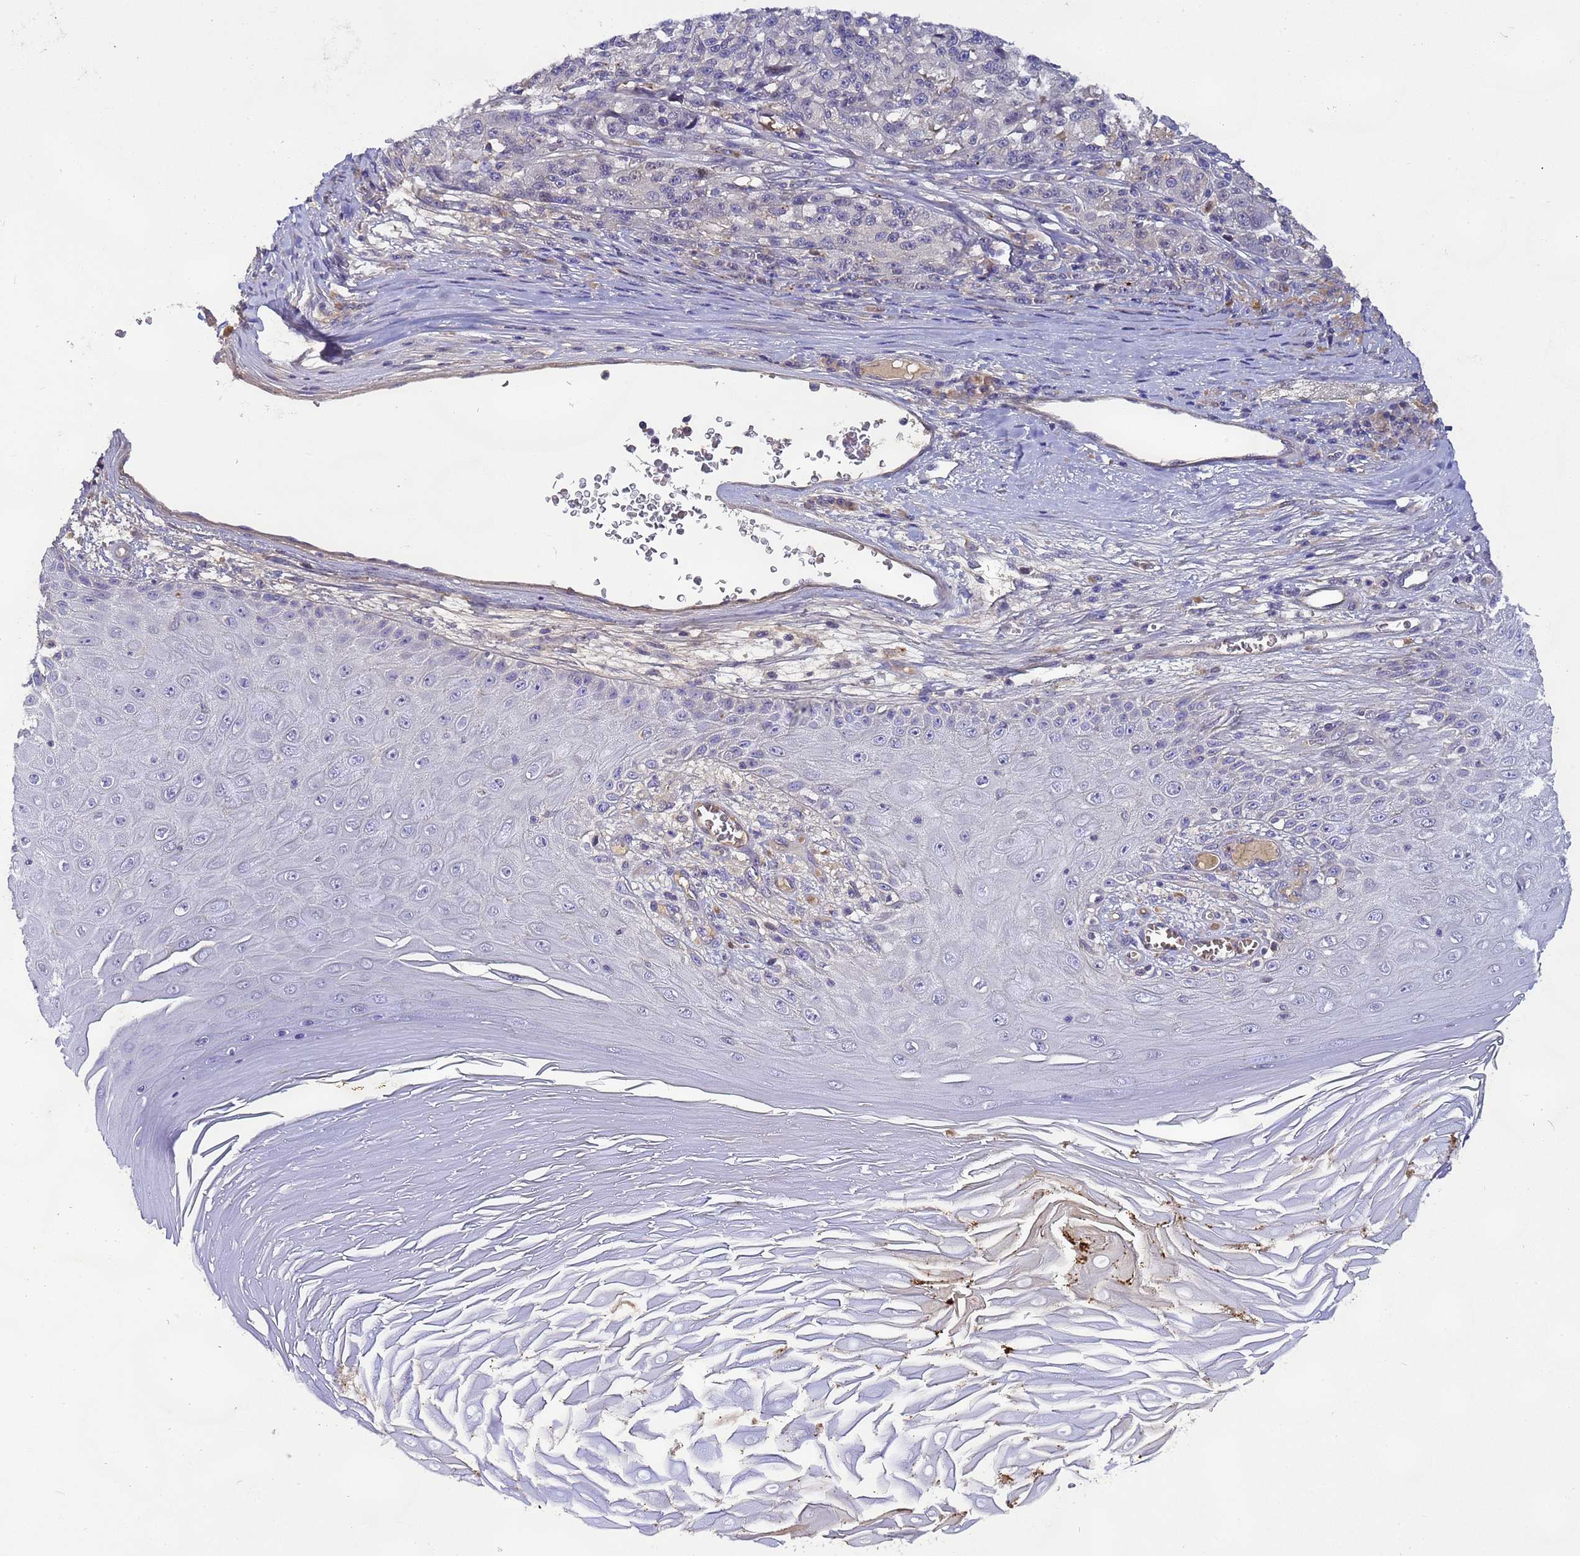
{"staining": {"intensity": "negative", "quantity": "none", "location": "none"}, "tissue": "melanoma", "cell_type": "Tumor cells", "image_type": "cancer", "snomed": [{"axis": "morphology", "description": "Malignant melanoma, NOS"}, {"axis": "topography", "description": "Skin"}], "caption": "Photomicrograph shows no protein expression in tumor cells of malignant melanoma tissue. (DAB (3,3'-diaminobenzidine) immunohistochemistry (IHC), high magnification).", "gene": "TBCD", "patient": {"sex": "male", "age": 53}}